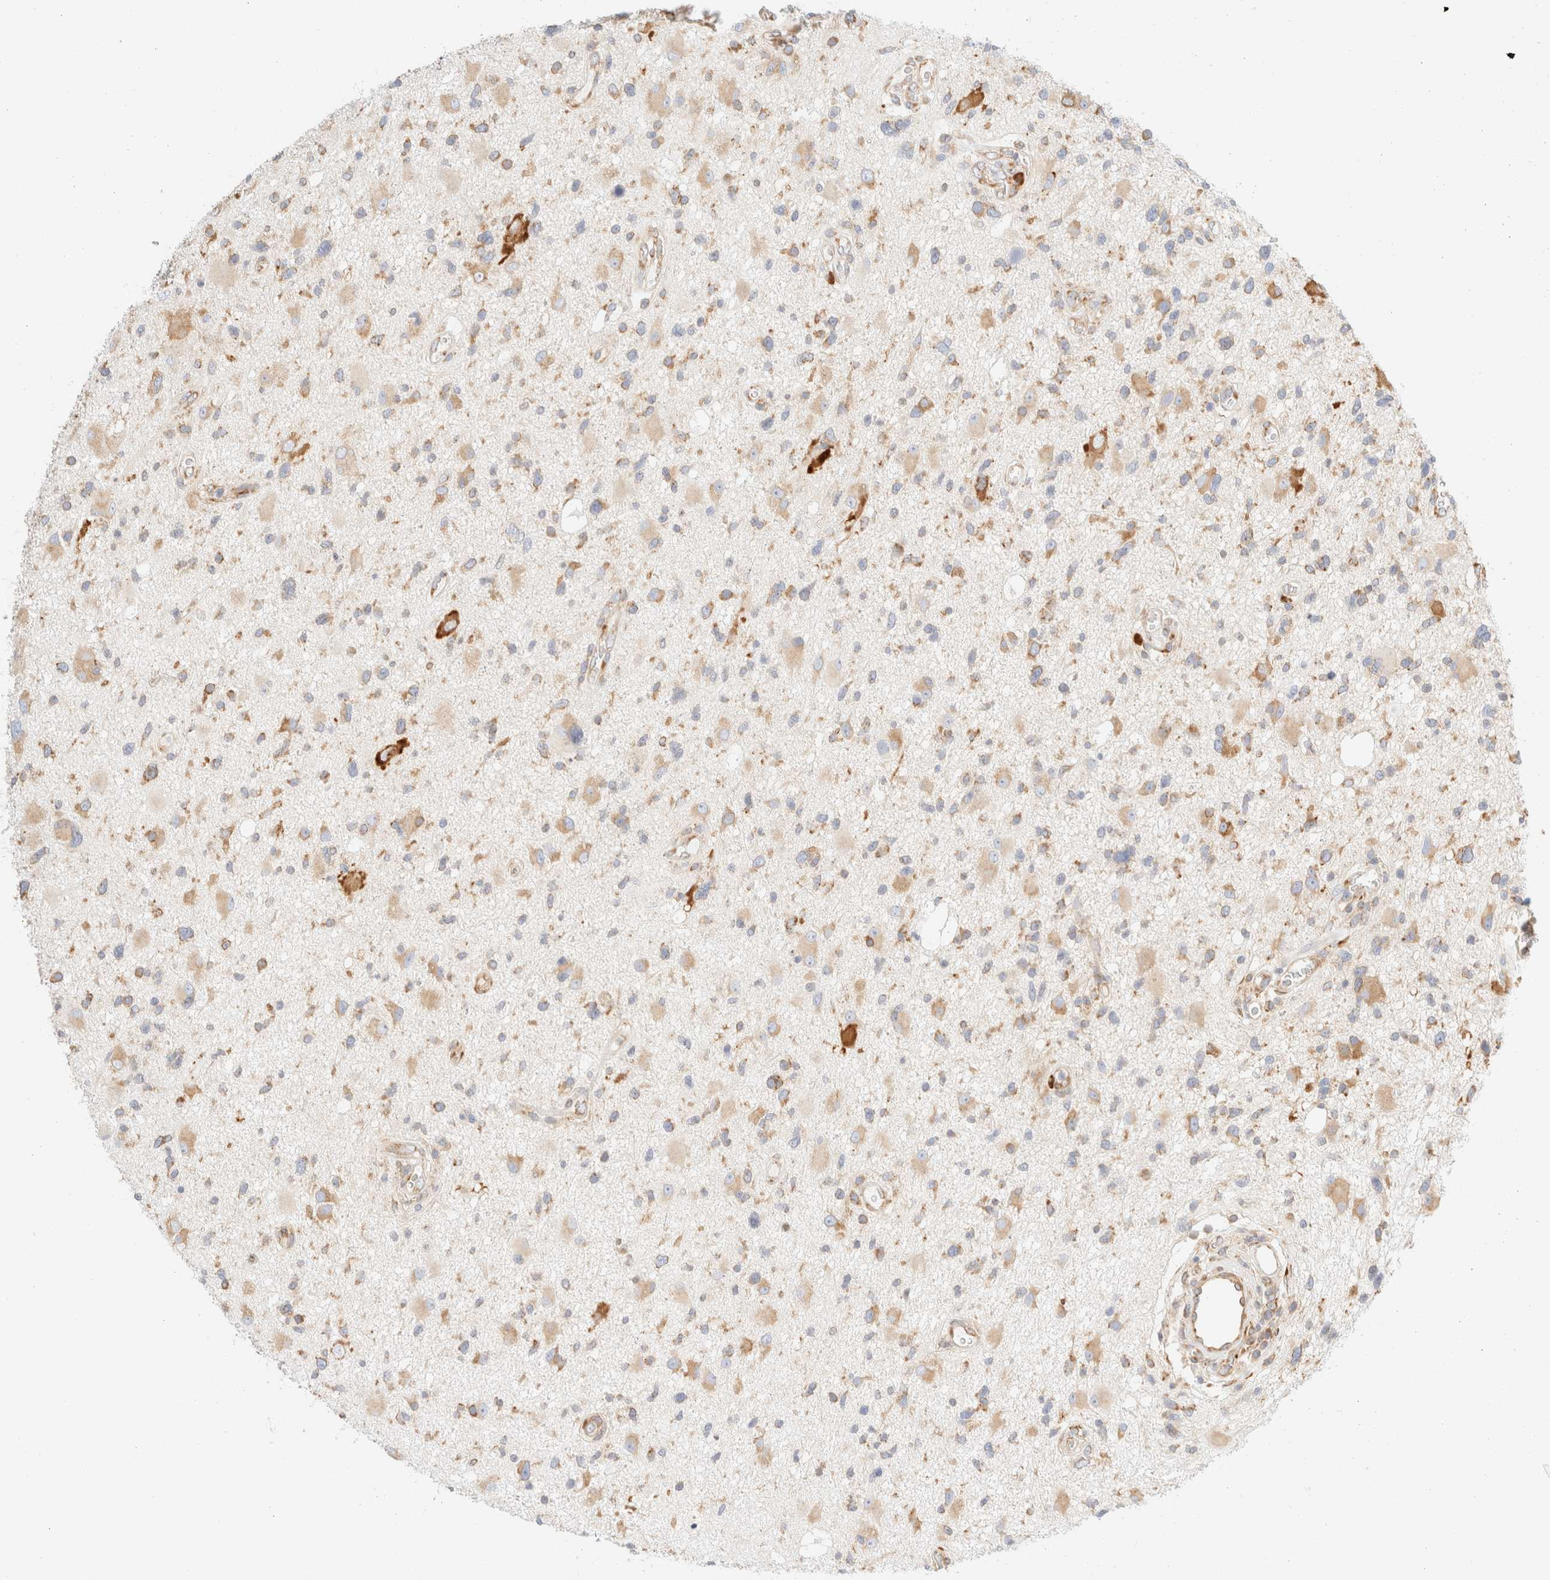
{"staining": {"intensity": "weak", "quantity": ">75%", "location": "cytoplasmic/membranous"}, "tissue": "glioma", "cell_type": "Tumor cells", "image_type": "cancer", "snomed": [{"axis": "morphology", "description": "Glioma, malignant, High grade"}, {"axis": "topography", "description": "Brain"}], "caption": "Immunohistochemistry of malignant high-grade glioma exhibits low levels of weak cytoplasmic/membranous expression in approximately >75% of tumor cells.", "gene": "ZC2HC1A", "patient": {"sex": "male", "age": 33}}